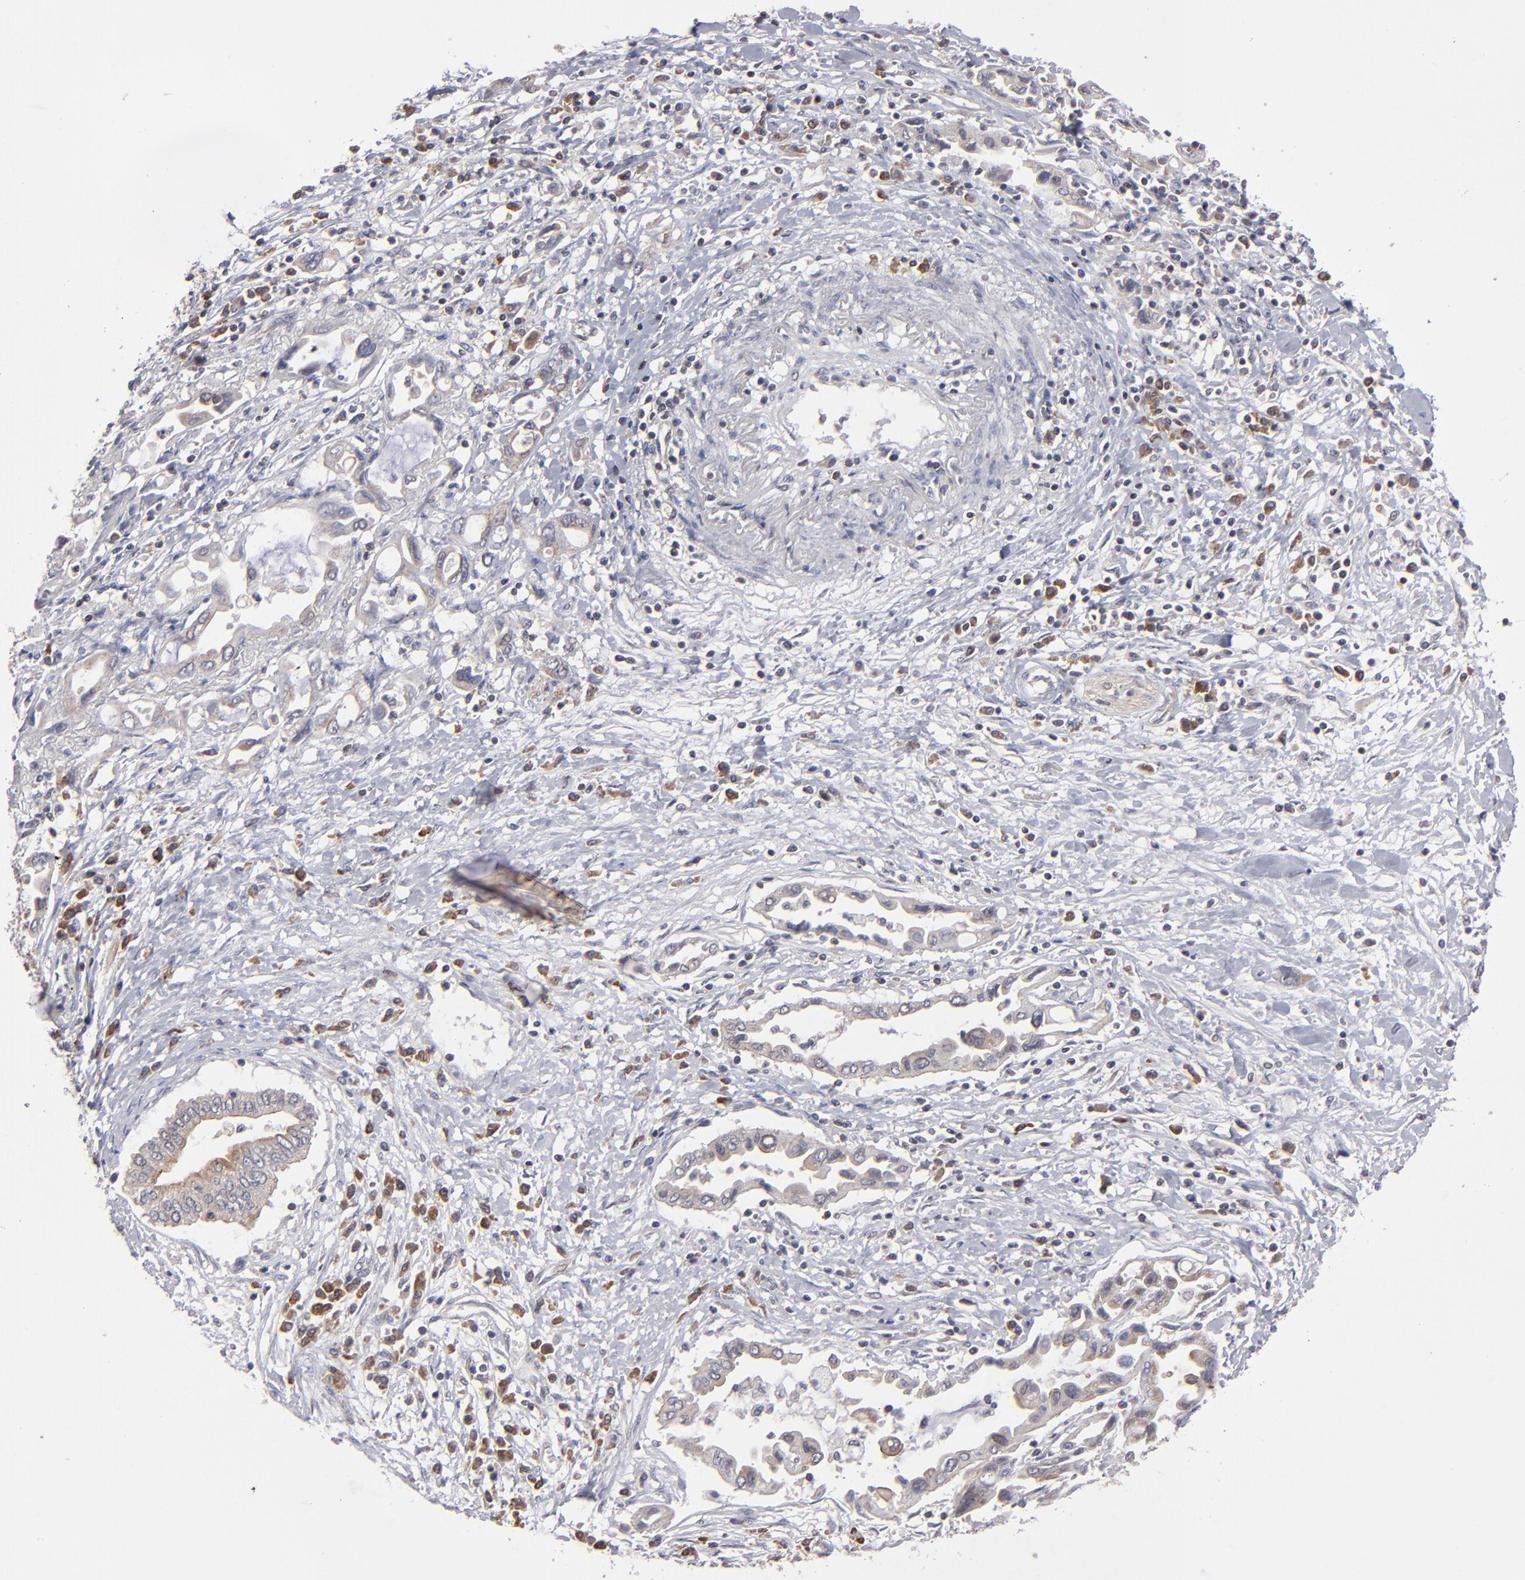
{"staining": {"intensity": "weak", "quantity": "<25%", "location": "cytoplasmic/membranous"}, "tissue": "pancreatic cancer", "cell_type": "Tumor cells", "image_type": "cancer", "snomed": [{"axis": "morphology", "description": "Adenocarcinoma, NOS"}, {"axis": "topography", "description": "Pancreas"}], "caption": "IHC of pancreatic cancer (adenocarcinoma) reveals no positivity in tumor cells.", "gene": "GLCCI1", "patient": {"sex": "female", "age": 57}}